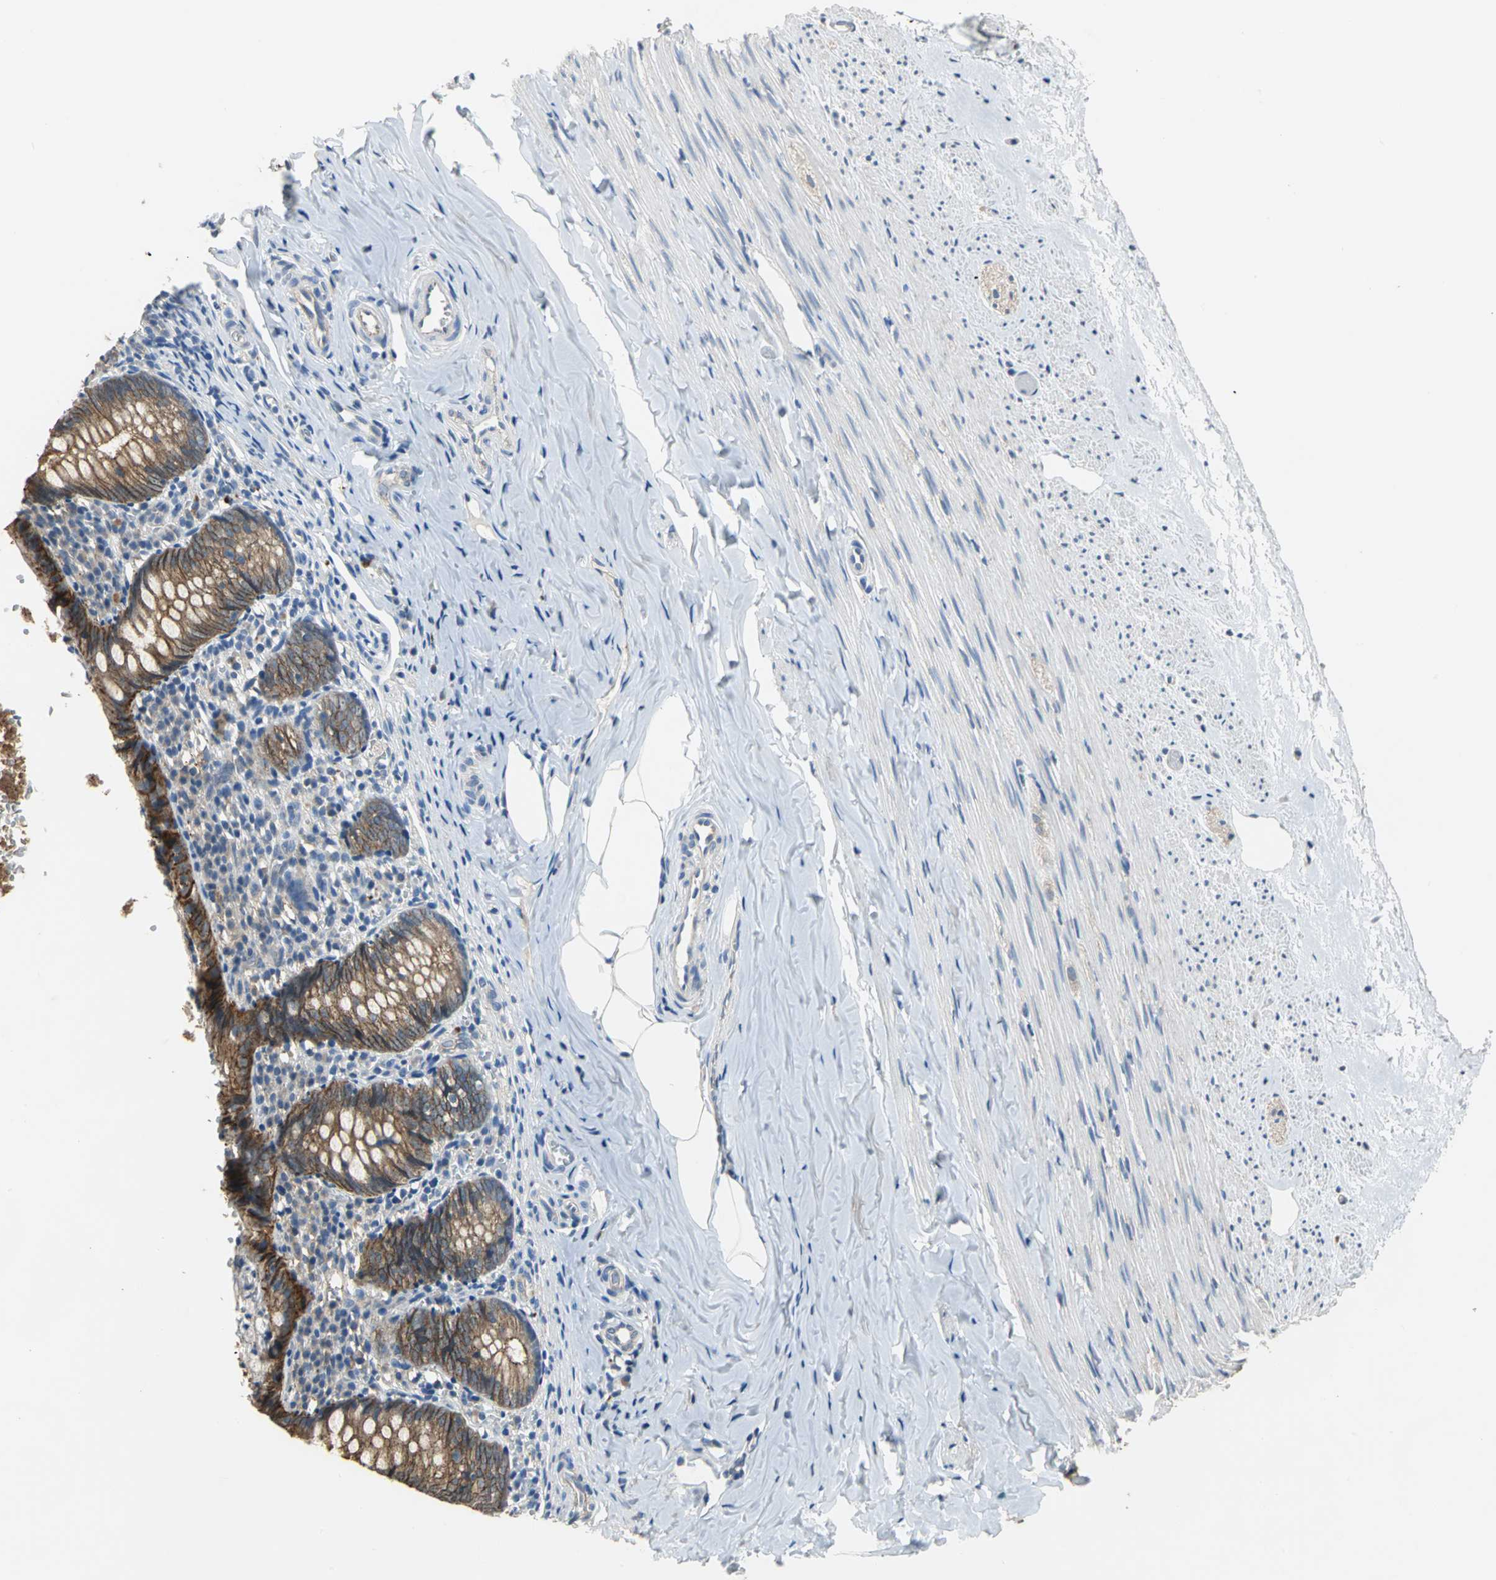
{"staining": {"intensity": "moderate", "quantity": ">75%", "location": "cytoplasmic/membranous"}, "tissue": "appendix", "cell_type": "Glandular cells", "image_type": "normal", "snomed": [{"axis": "morphology", "description": "Normal tissue, NOS"}, {"axis": "topography", "description": "Appendix"}], "caption": "Human appendix stained with a brown dye displays moderate cytoplasmic/membranous positive positivity in about >75% of glandular cells.", "gene": "OCLN", "patient": {"sex": "female", "age": 10}}